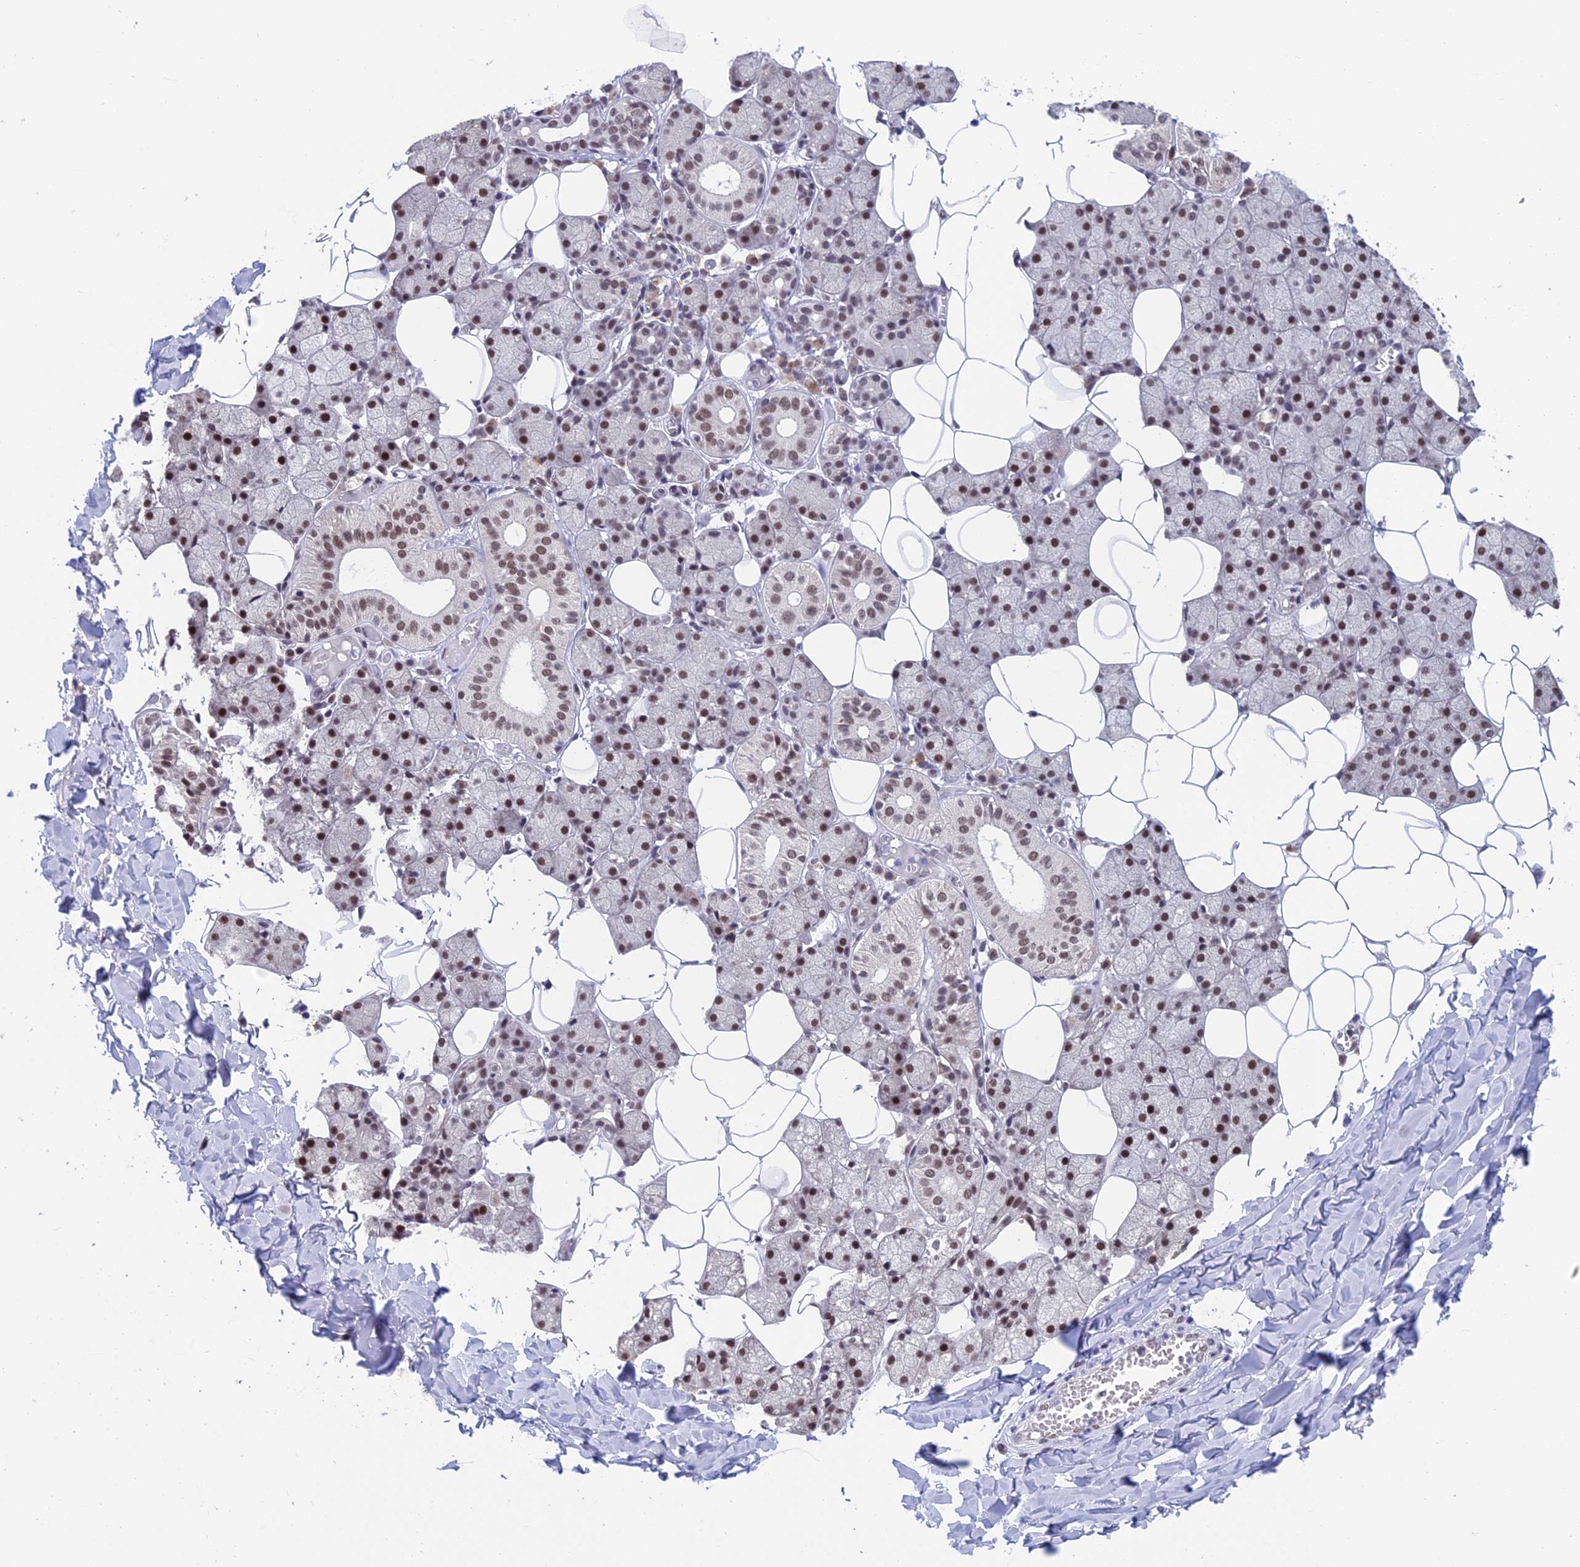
{"staining": {"intensity": "moderate", "quantity": "25%-75%", "location": "nuclear"}, "tissue": "salivary gland", "cell_type": "Glandular cells", "image_type": "normal", "snomed": [{"axis": "morphology", "description": "Normal tissue, NOS"}, {"axis": "topography", "description": "Salivary gland"}], "caption": "Human salivary gland stained with a brown dye shows moderate nuclear positive positivity in about 25%-75% of glandular cells.", "gene": "NABP2", "patient": {"sex": "female", "age": 33}}